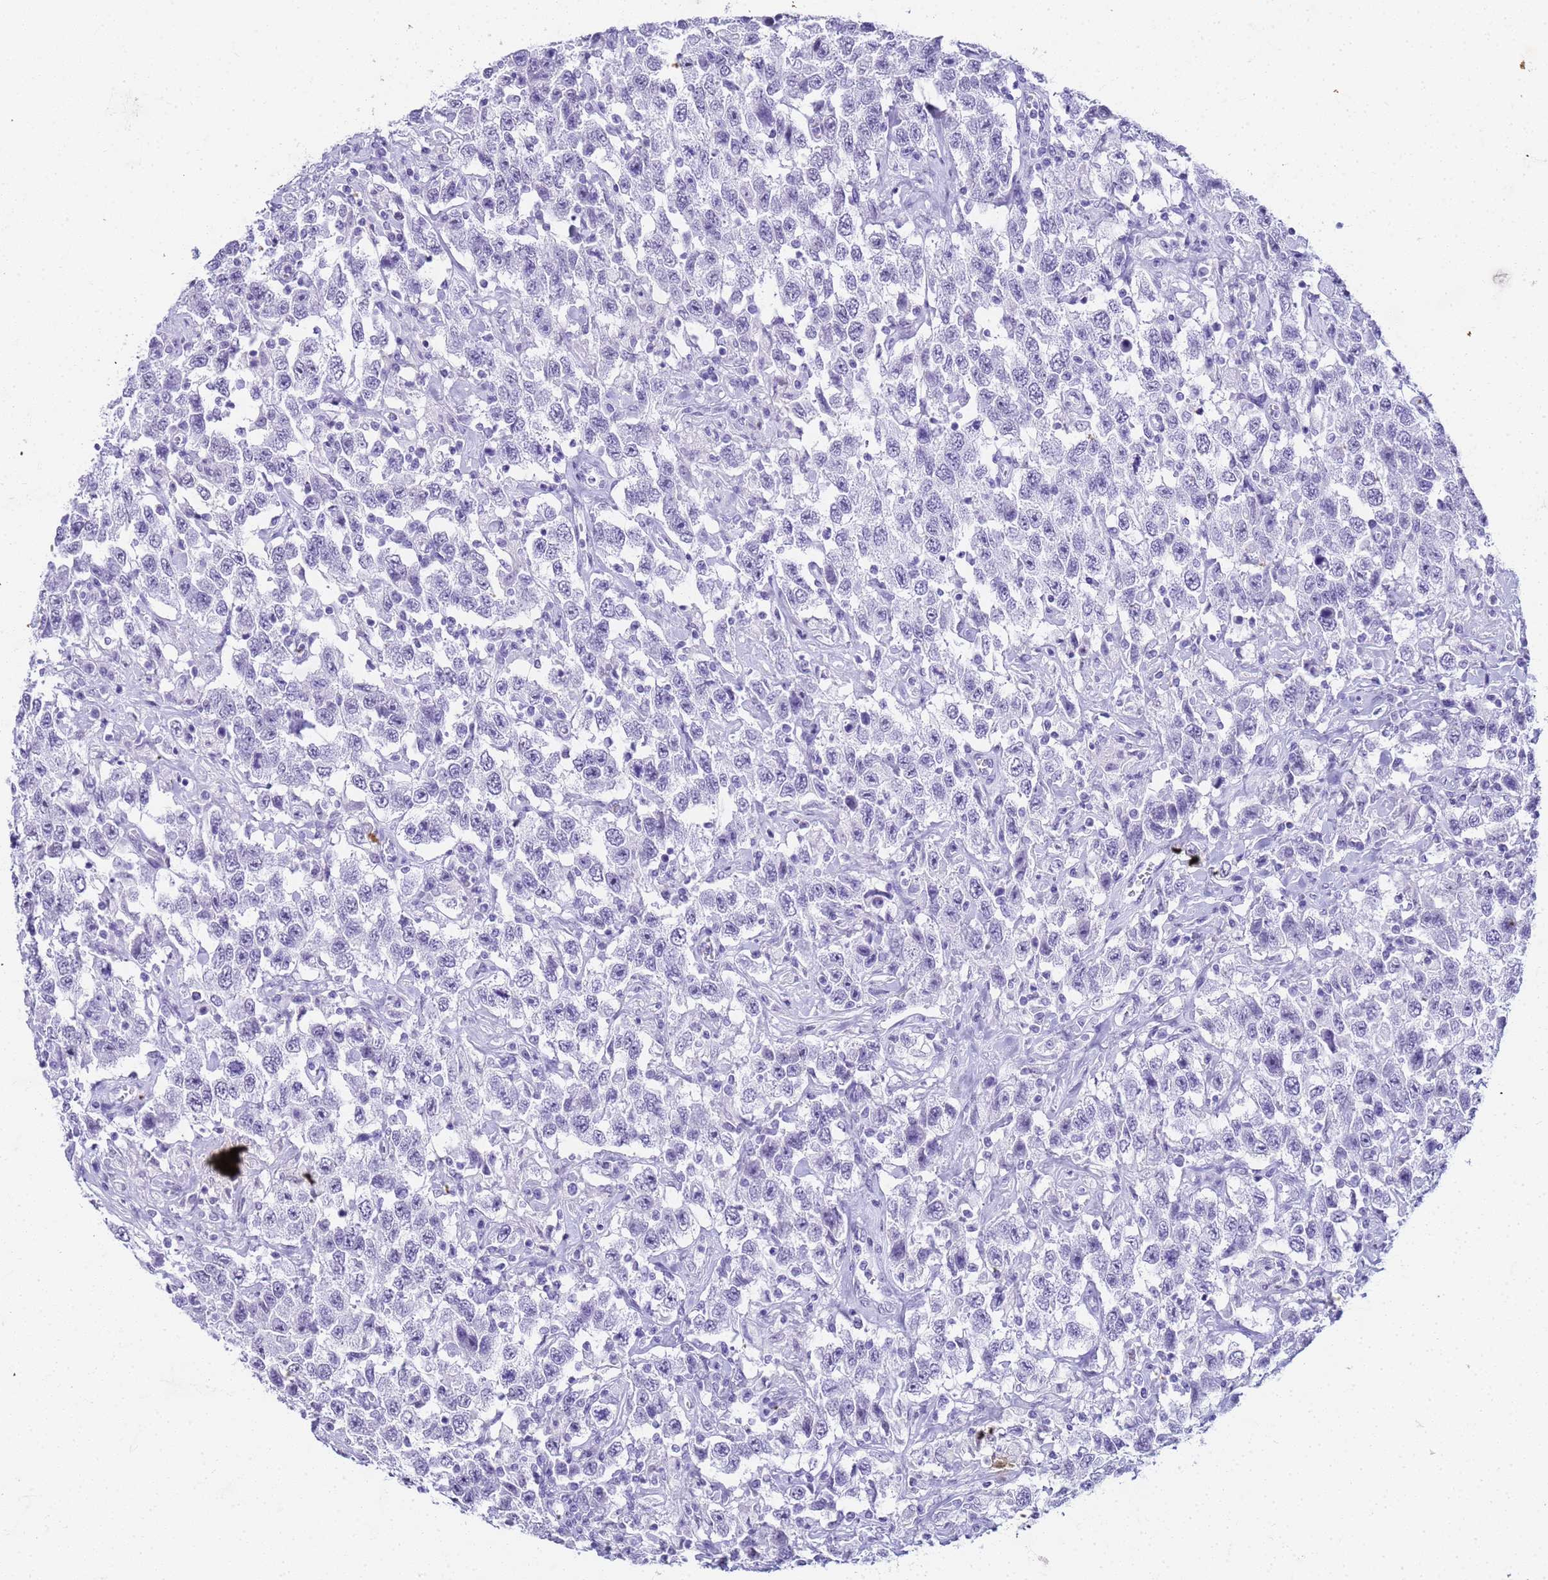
{"staining": {"intensity": "negative", "quantity": "none", "location": "none"}, "tissue": "testis cancer", "cell_type": "Tumor cells", "image_type": "cancer", "snomed": [{"axis": "morphology", "description": "Seminoma, NOS"}, {"axis": "topography", "description": "Testis"}], "caption": "This is an immunohistochemistry (IHC) image of human testis cancer. There is no expression in tumor cells.", "gene": "SLC7A9", "patient": {"sex": "male", "age": 41}}